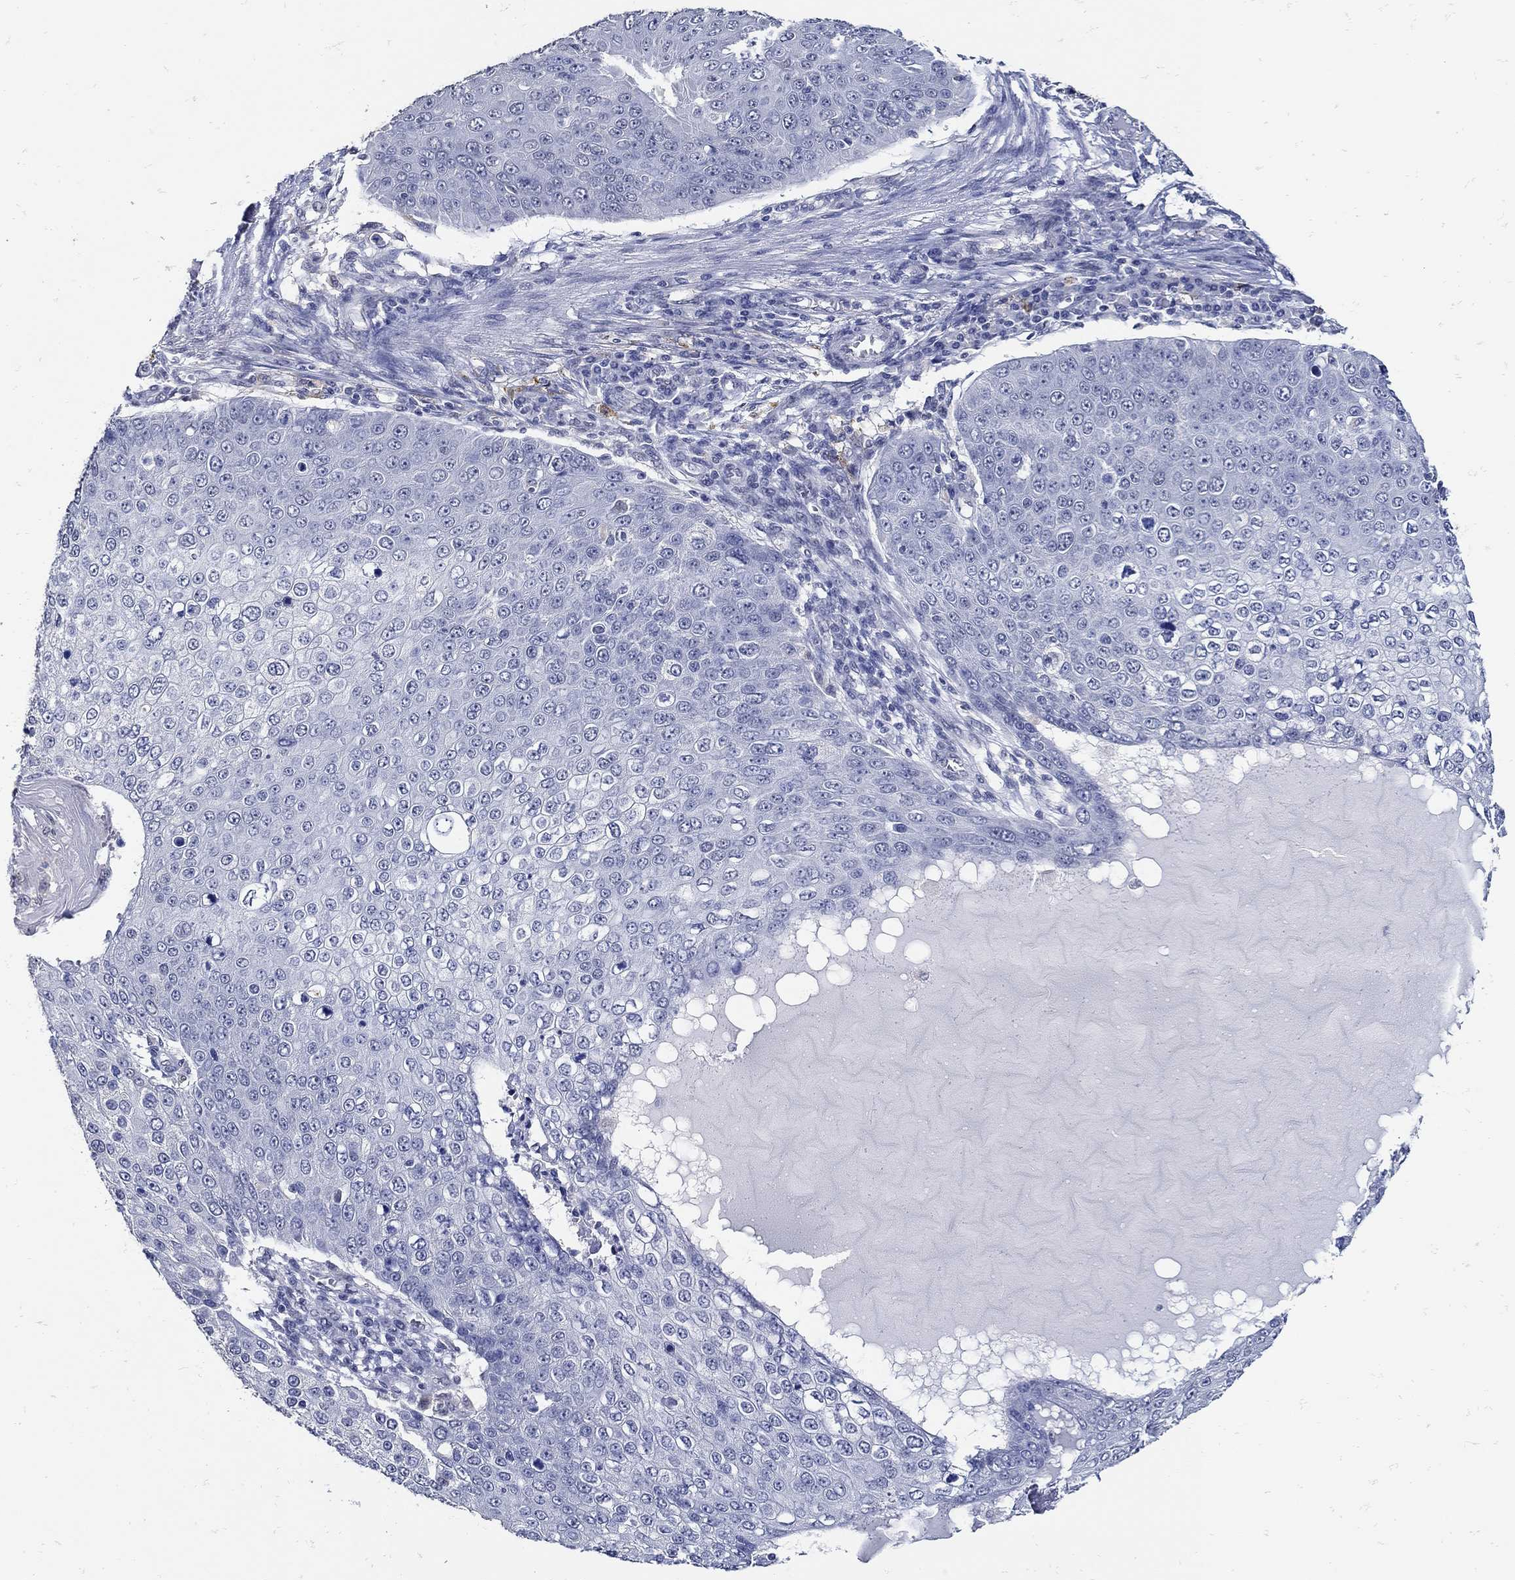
{"staining": {"intensity": "negative", "quantity": "none", "location": "none"}, "tissue": "skin cancer", "cell_type": "Tumor cells", "image_type": "cancer", "snomed": [{"axis": "morphology", "description": "Squamous cell carcinoma, NOS"}, {"axis": "topography", "description": "Skin"}], "caption": "An IHC micrograph of skin cancer (squamous cell carcinoma) is shown. There is no staining in tumor cells of skin cancer (squamous cell carcinoma).", "gene": "KCNN3", "patient": {"sex": "male", "age": 71}}